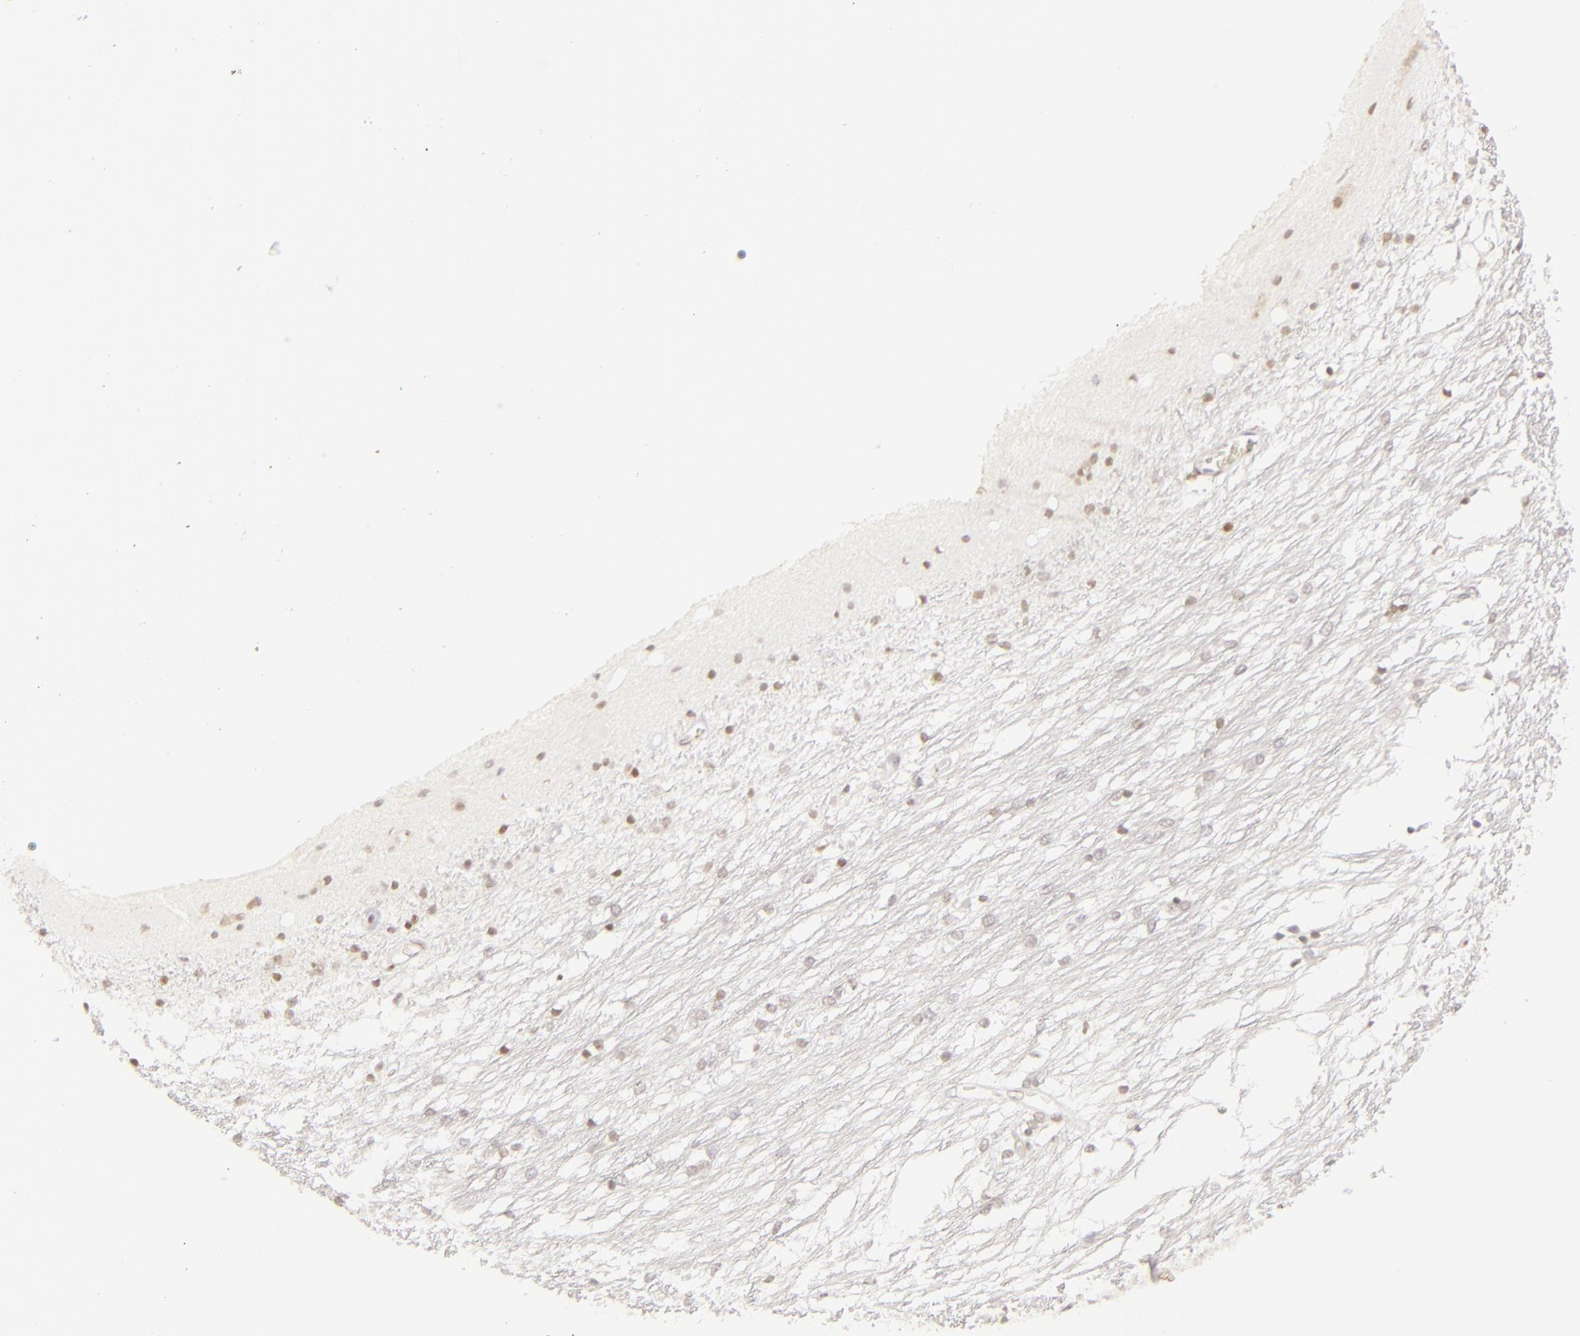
{"staining": {"intensity": "weak", "quantity": "<25%", "location": "nuclear"}, "tissue": "caudate", "cell_type": "Glial cells", "image_type": "normal", "snomed": [{"axis": "morphology", "description": "Normal tissue, NOS"}, {"axis": "topography", "description": "Lateral ventricle wall"}], "caption": "This is a histopathology image of immunohistochemistry (IHC) staining of benign caudate, which shows no staining in glial cells.", "gene": "SIX1", "patient": {"sex": "female", "age": 19}}